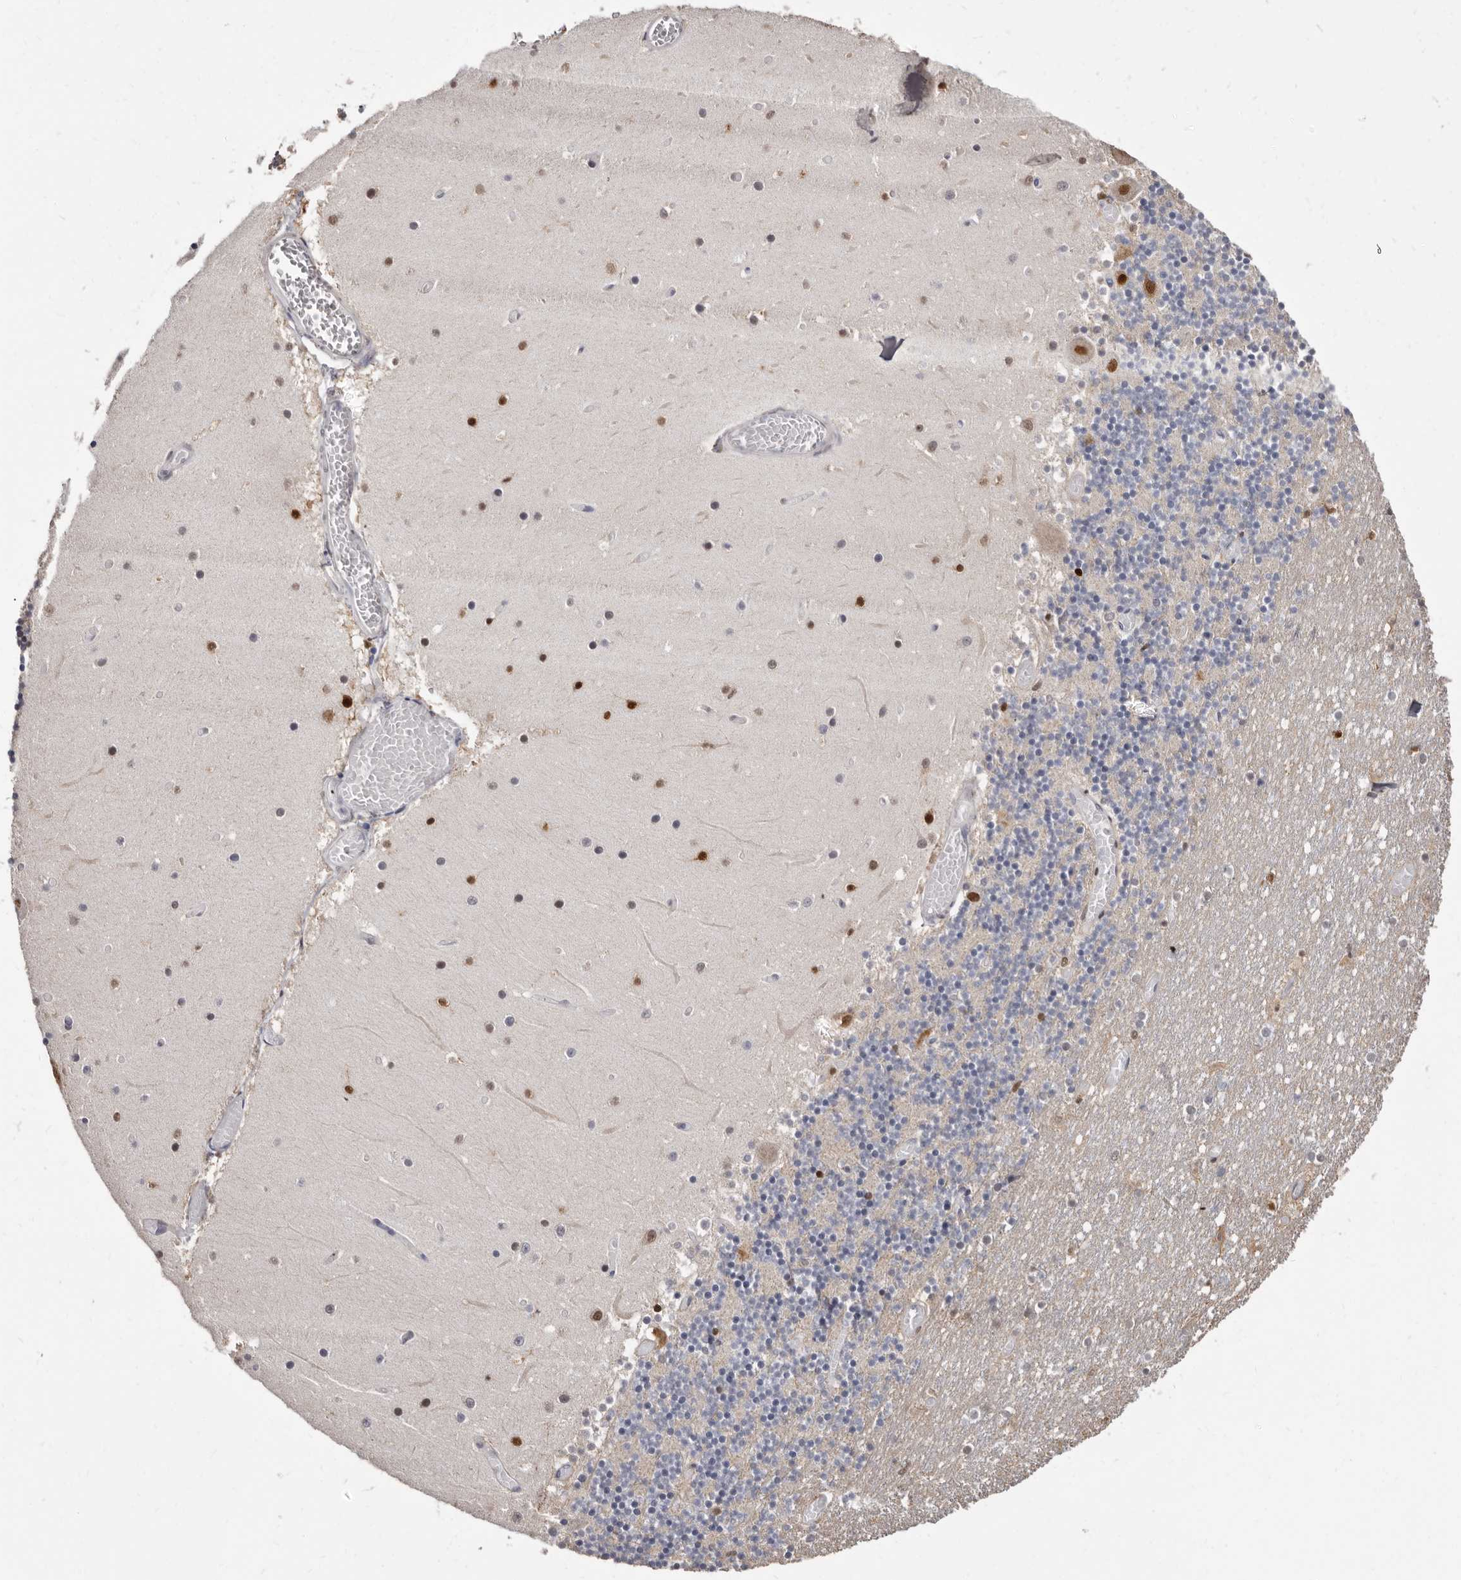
{"staining": {"intensity": "negative", "quantity": "none", "location": "none"}, "tissue": "cerebellum", "cell_type": "Cells in granular layer", "image_type": "normal", "snomed": [{"axis": "morphology", "description": "Normal tissue, NOS"}, {"axis": "topography", "description": "Cerebellum"}], "caption": "Cells in granular layer are negative for protein expression in benign human cerebellum. Nuclei are stained in blue.", "gene": "KHDRBS2", "patient": {"sex": "female", "age": 28}}